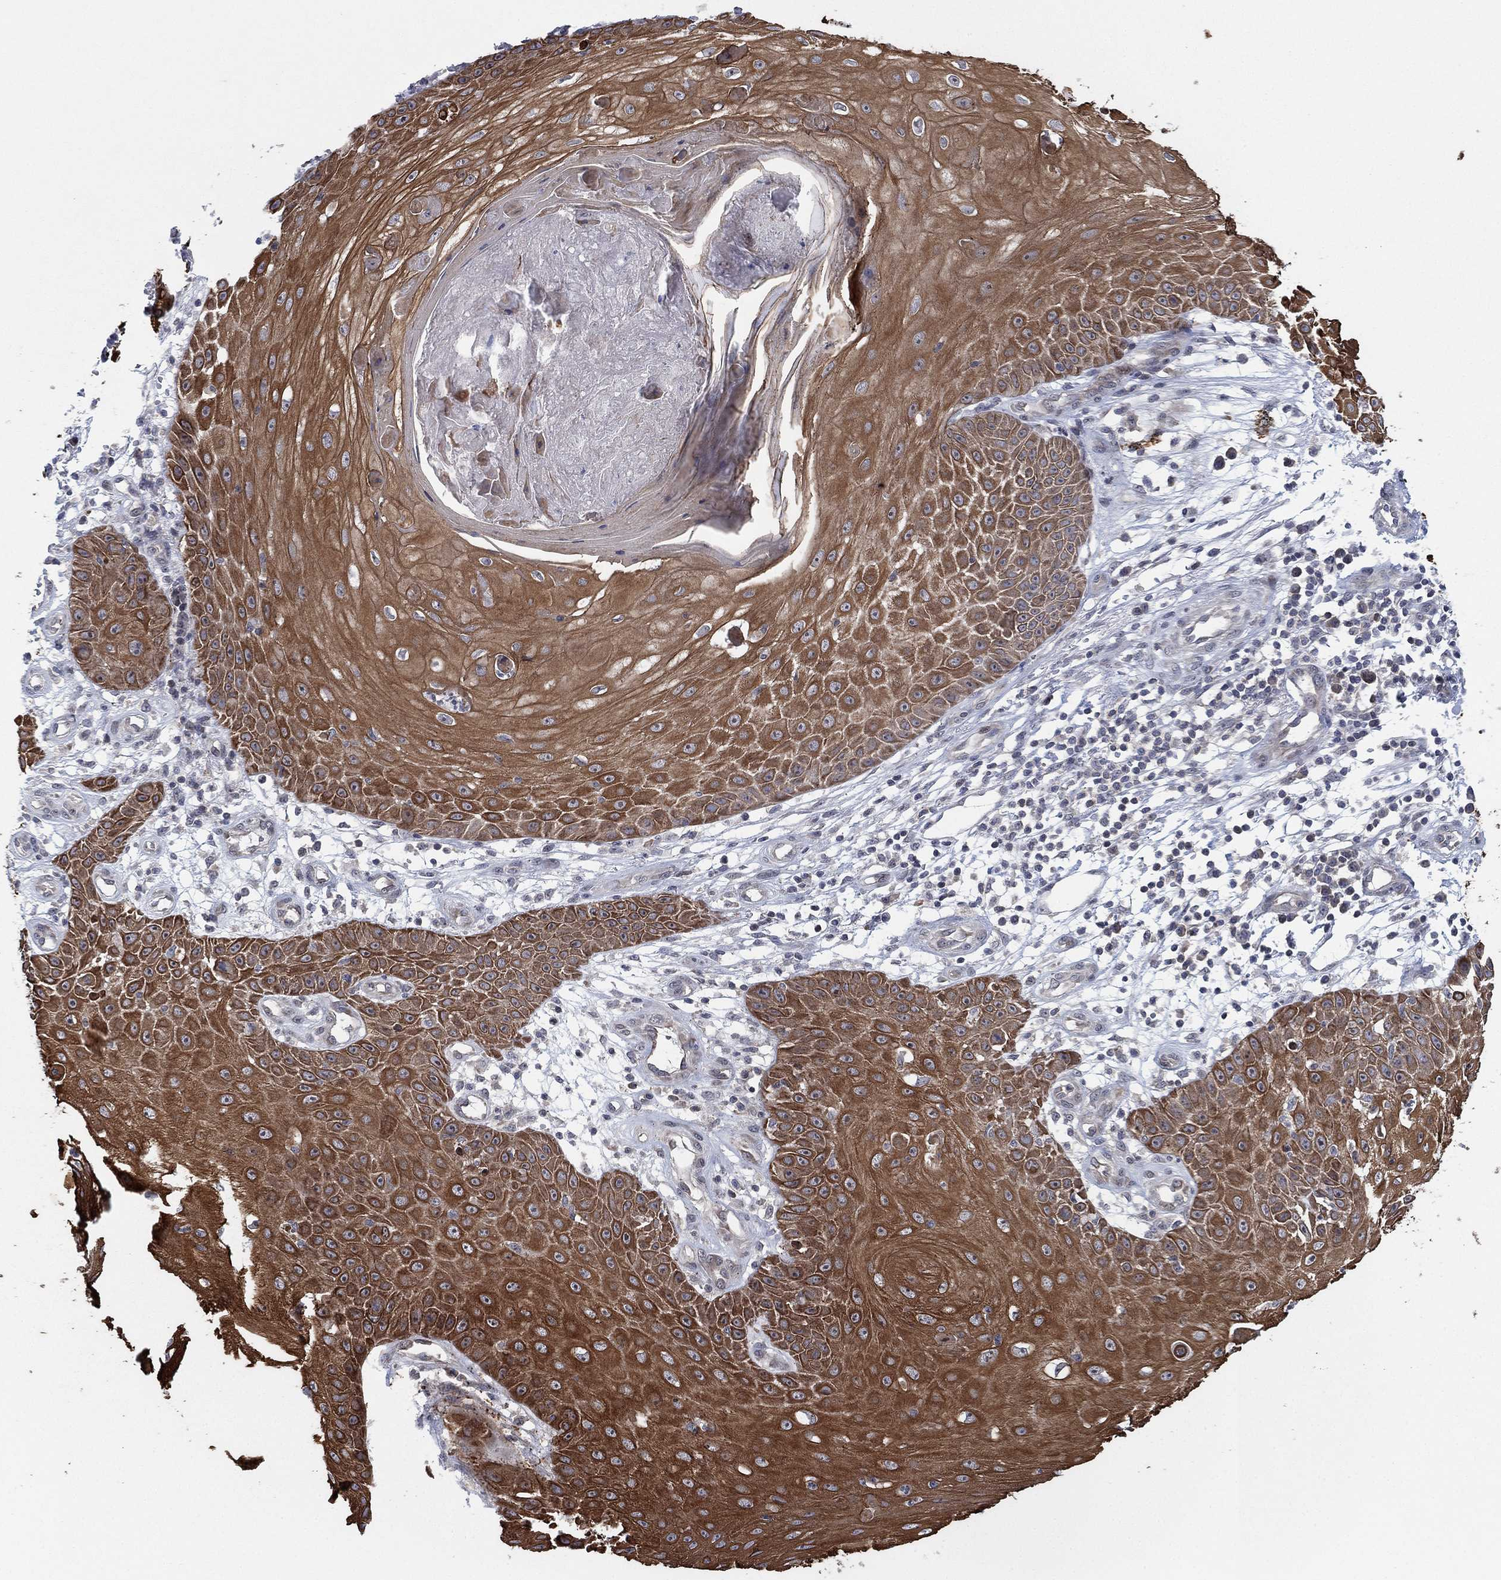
{"staining": {"intensity": "strong", "quantity": ">75%", "location": "cytoplasmic/membranous"}, "tissue": "skin cancer", "cell_type": "Tumor cells", "image_type": "cancer", "snomed": [{"axis": "morphology", "description": "Squamous cell carcinoma, NOS"}, {"axis": "topography", "description": "Skin"}], "caption": "Strong cytoplasmic/membranous positivity for a protein is present in approximately >75% of tumor cells of skin cancer (squamous cell carcinoma) using immunohistochemistry (IHC).", "gene": "TMCO1", "patient": {"sex": "male", "age": 70}}